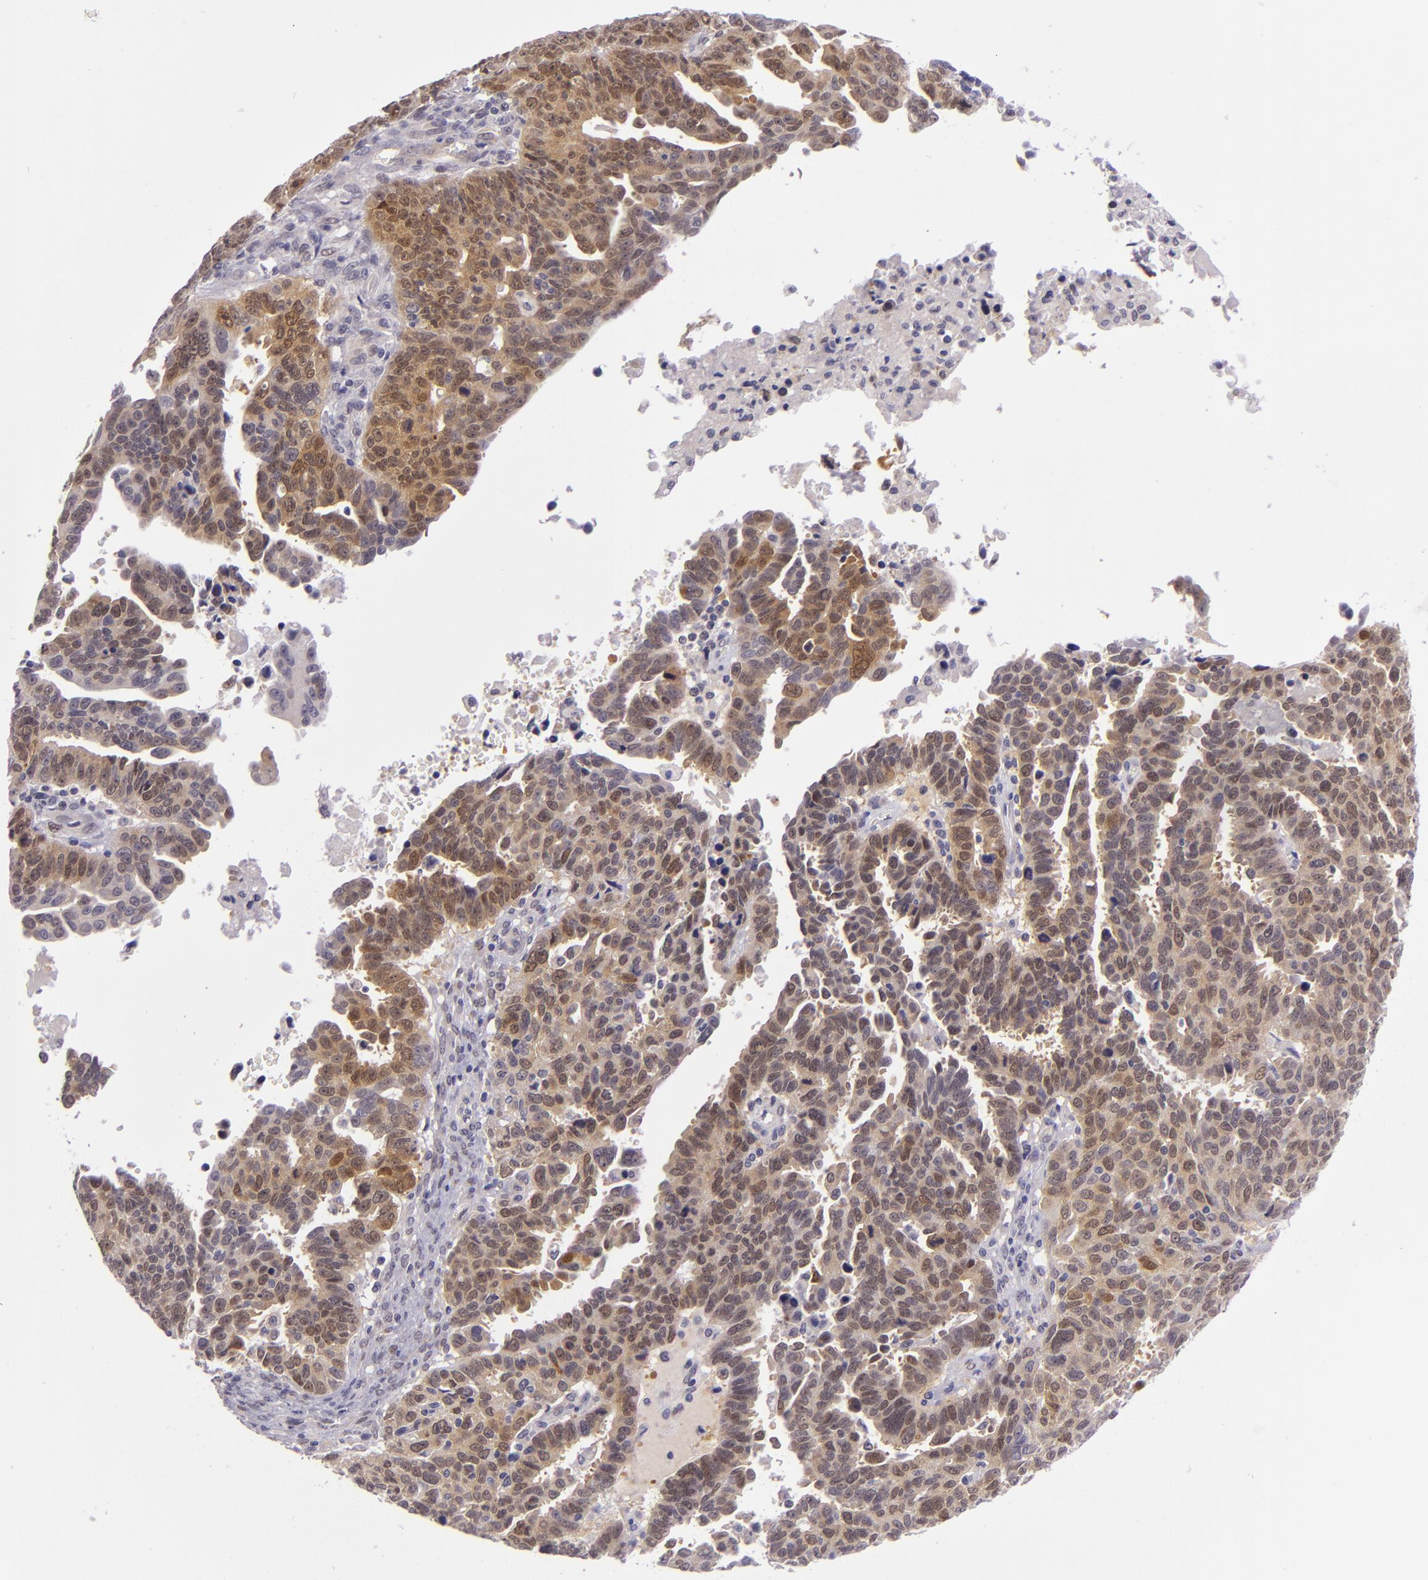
{"staining": {"intensity": "moderate", "quantity": ">75%", "location": "cytoplasmic/membranous,nuclear"}, "tissue": "ovarian cancer", "cell_type": "Tumor cells", "image_type": "cancer", "snomed": [{"axis": "morphology", "description": "Carcinoma, endometroid"}, {"axis": "morphology", "description": "Cystadenocarcinoma, serous, NOS"}, {"axis": "topography", "description": "Ovary"}], "caption": "Protein expression analysis of human ovarian cancer (serous cystadenocarcinoma) reveals moderate cytoplasmic/membranous and nuclear staining in about >75% of tumor cells.", "gene": "CSE1L", "patient": {"sex": "female", "age": 45}}